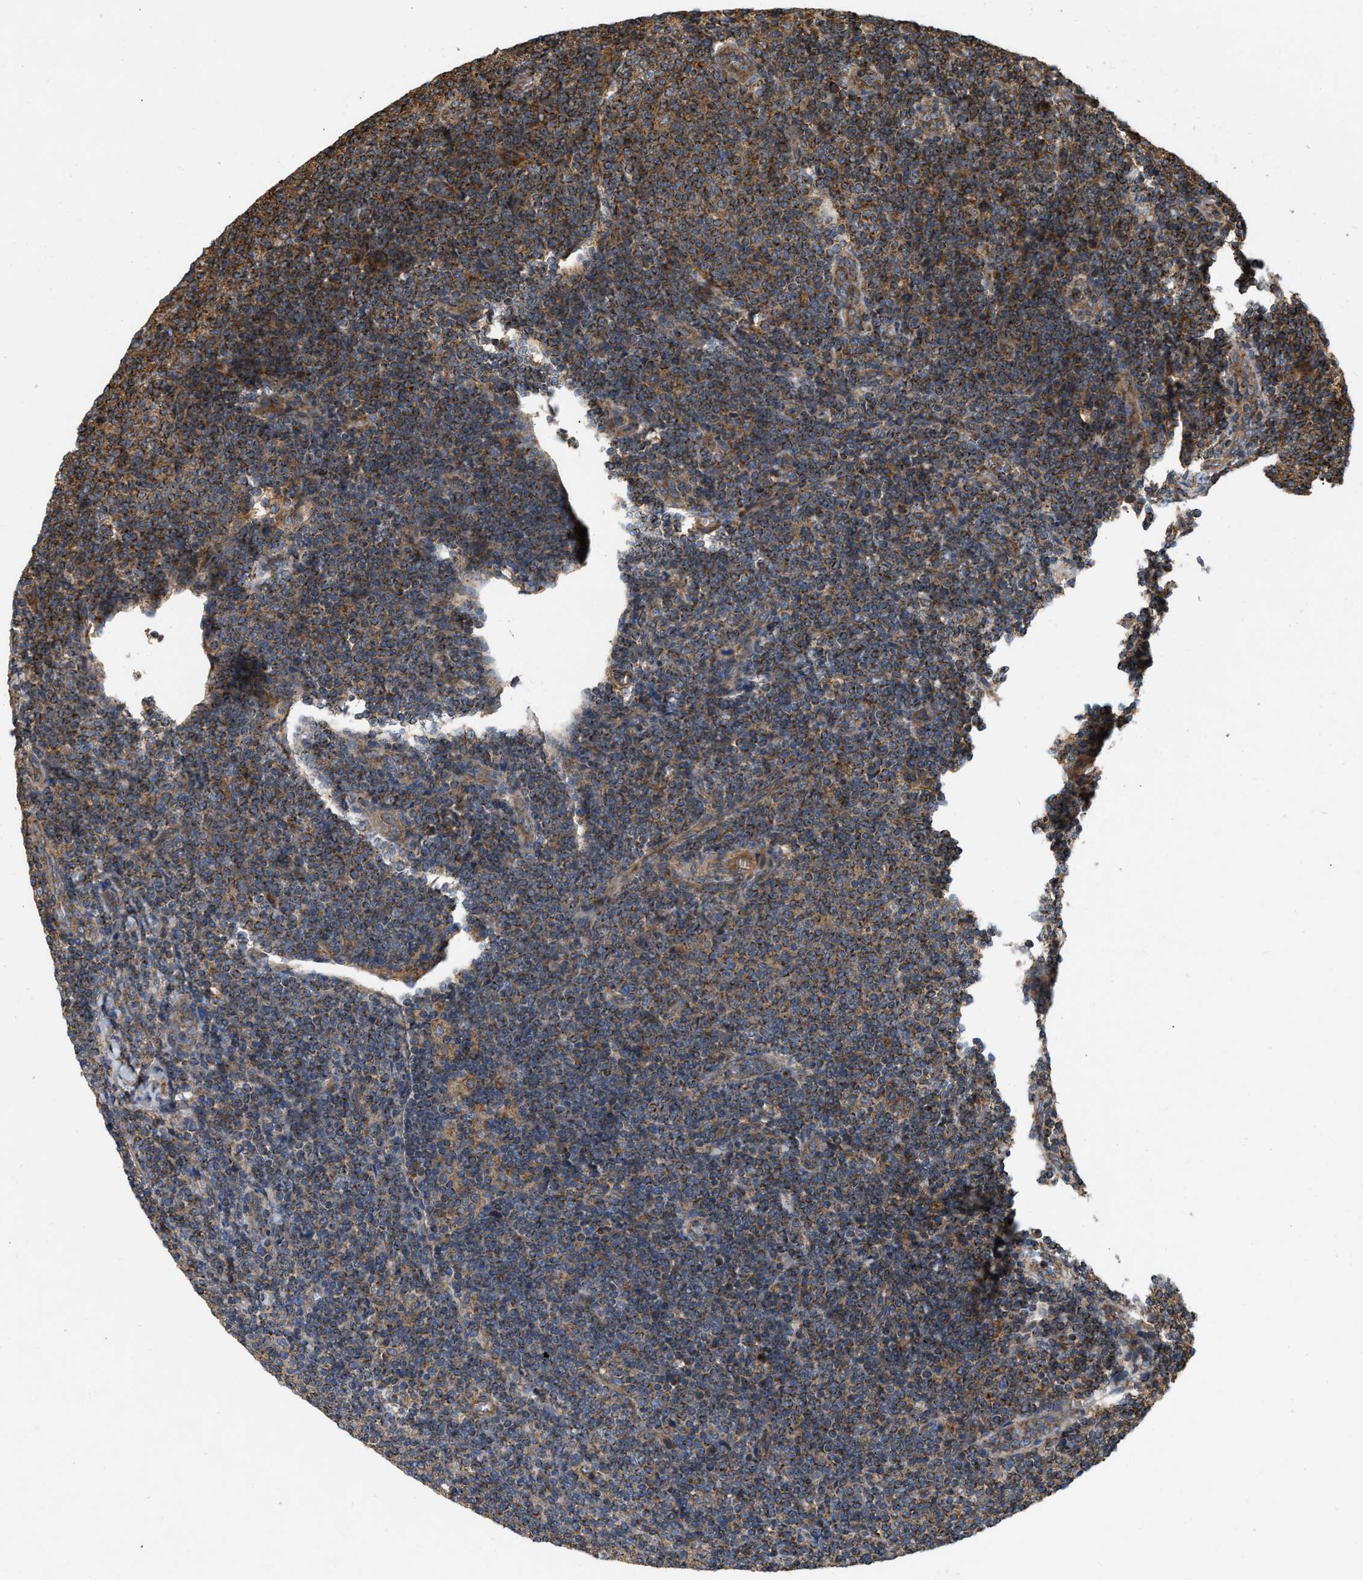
{"staining": {"intensity": "moderate", "quantity": "<25%", "location": "cytoplasmic/membranous"}, "tissue": "lymphoma", "cell_type": "Tumor cells", "image_type": "cancer", "snomed": [{"axis": "morphology", "description": "Malignant lymphoma, non-Hodgkin's type, Low grade"}, {"axis": "topography", "description": "Lymph node"}], "caption": "Immunohistochemistry (IHC) (DAB (3,3'-diaminobenzidine)) staining of human lymphoma exhibits moderate cytoplasmic/membranous protein staining in about <25% of tumor cells. (IHC, brightfield microscopy, high magnification).", "gene": "GNB4", "patient": {"sex": "male", "age": 66}}